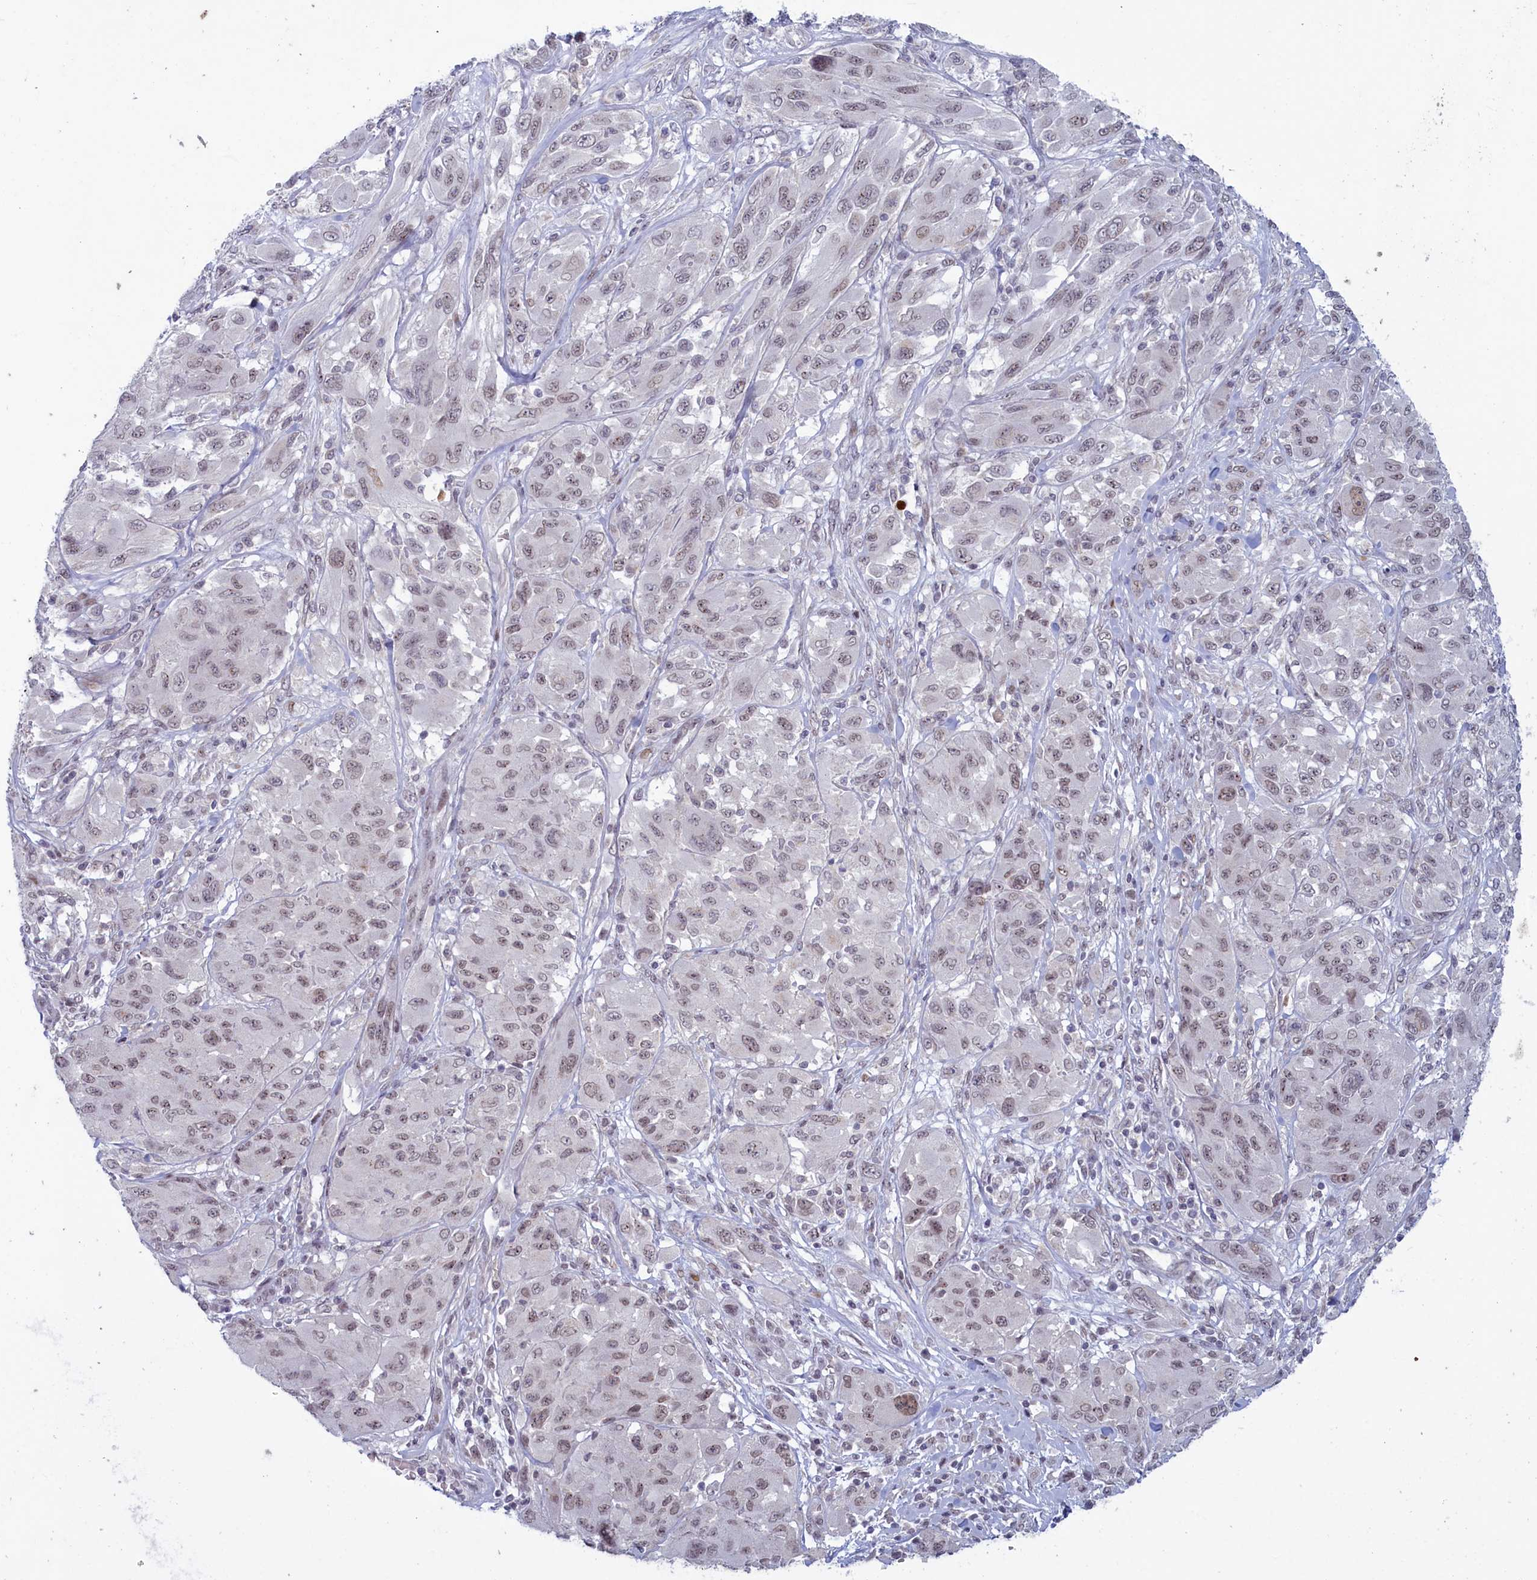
{"staining": {"intensity": "weak", "quantity": "<25%", "location": "nuclear"}, "tissue": "melanoma", "cell_type": "Tumor cells", "image_type": "cancer", "snomed": [{"axis": "morphology", "description": "Malignant melanoma, NOS"}, {"axis": "topography", "description": "Skin"}], "caption": "There is no significant staining in tumor cells of malignant melanoma.", "gene": "ATF7IP2", "patient": {"sex": "female", "age": 91}}